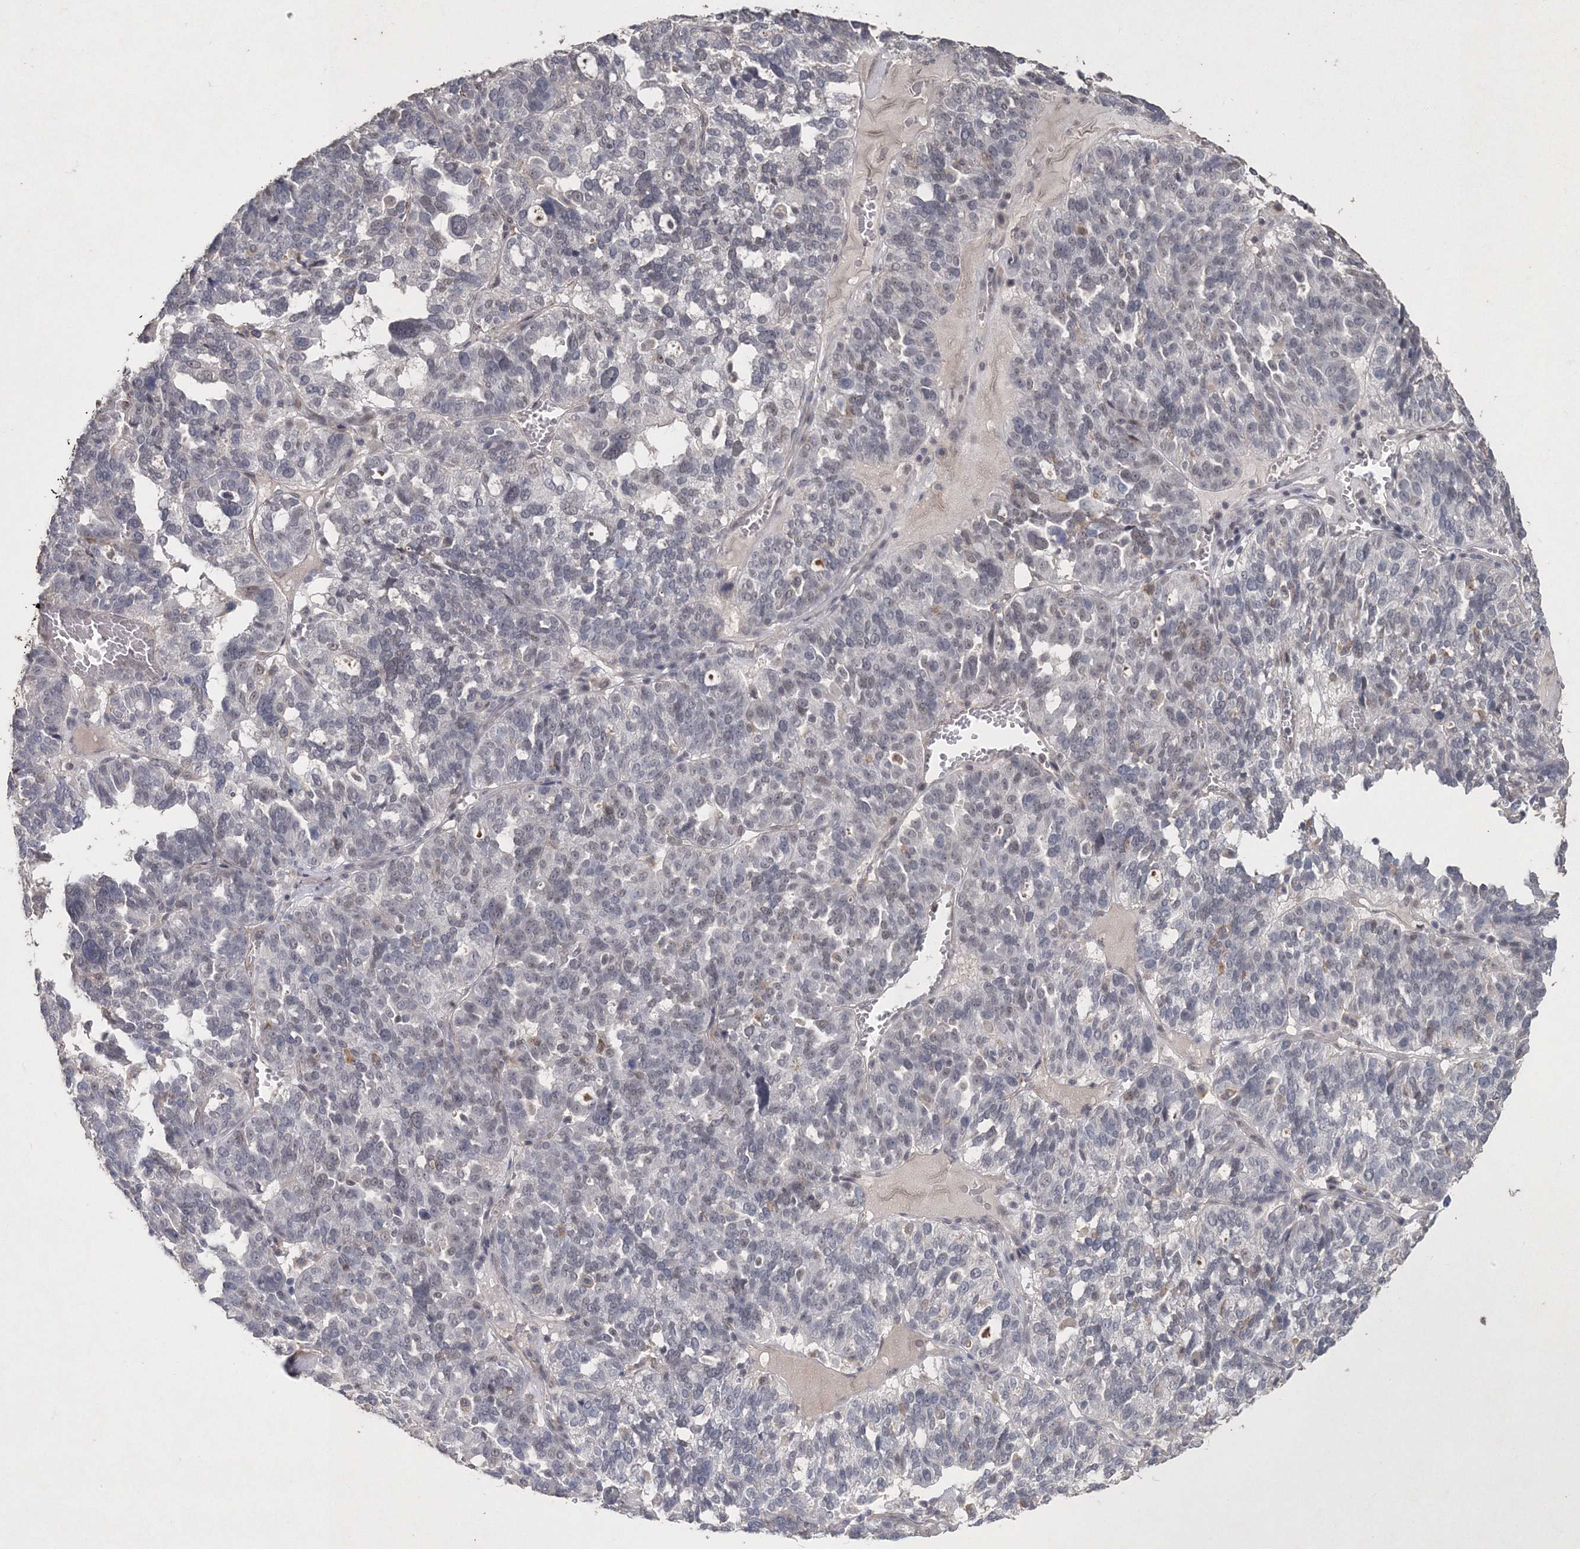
{"staining": {"intensity": "negative", "quantity": "none", "location": "none"}, "tissue": "ovarian cancer", "cell_type": "Tumor cells", "image_type": "cancer", "snomed": [{"axis": "morphology", "description": "Cystadenocarcinoma, serous, NOS"}, {"axis": "topography", "description": "Ovary"}], "caption": "Micrograph shows no protein positivity in tumor cells of serous cystadenocarcinoma (ovarian) tissue.", "gene": "UIMC1", "patient": {"sex": "female", "age": 59}}